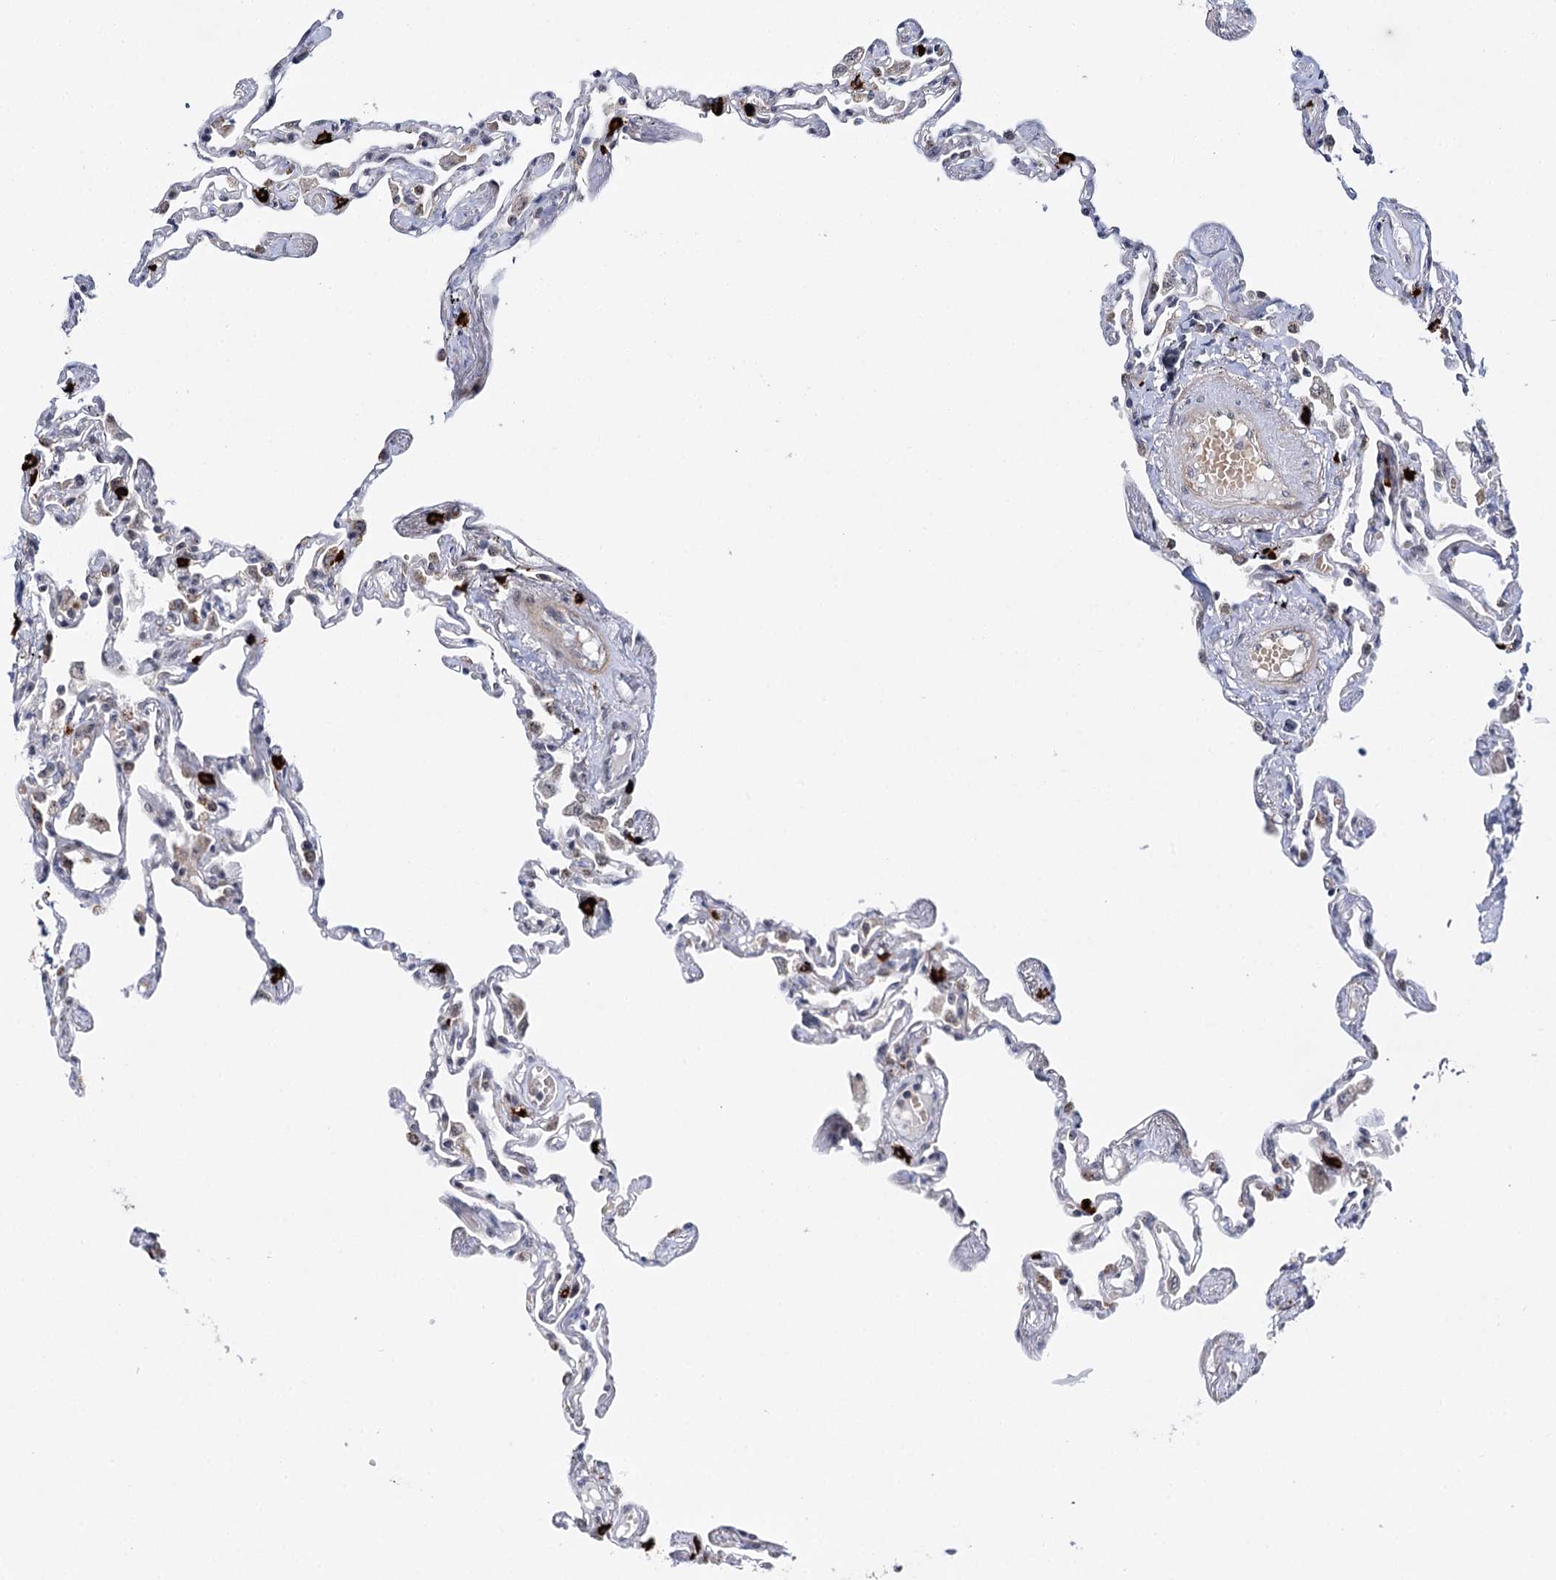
{"staining": {"intensity": "strong", "quantity": "<25%", "location": "nuclear"}, "tissue": "lung", "cell_type": "Alveolar cells", "image_type": "normal", "snomed": [{"axis": "morphology", "description": "Normal tissue, NOS"}, {"axis": "topography", "description": "Lung"}], "caption": "Immunohistochemical staining of benign human lung reveals <25% levels of strong nuclear protein positivity in approximately <25% of alveolar cells. The protein is shown in brown color, while the nuclei are stained blue.", "gene": "BUD13", "patient": {"sex": "female", "age": 67}}